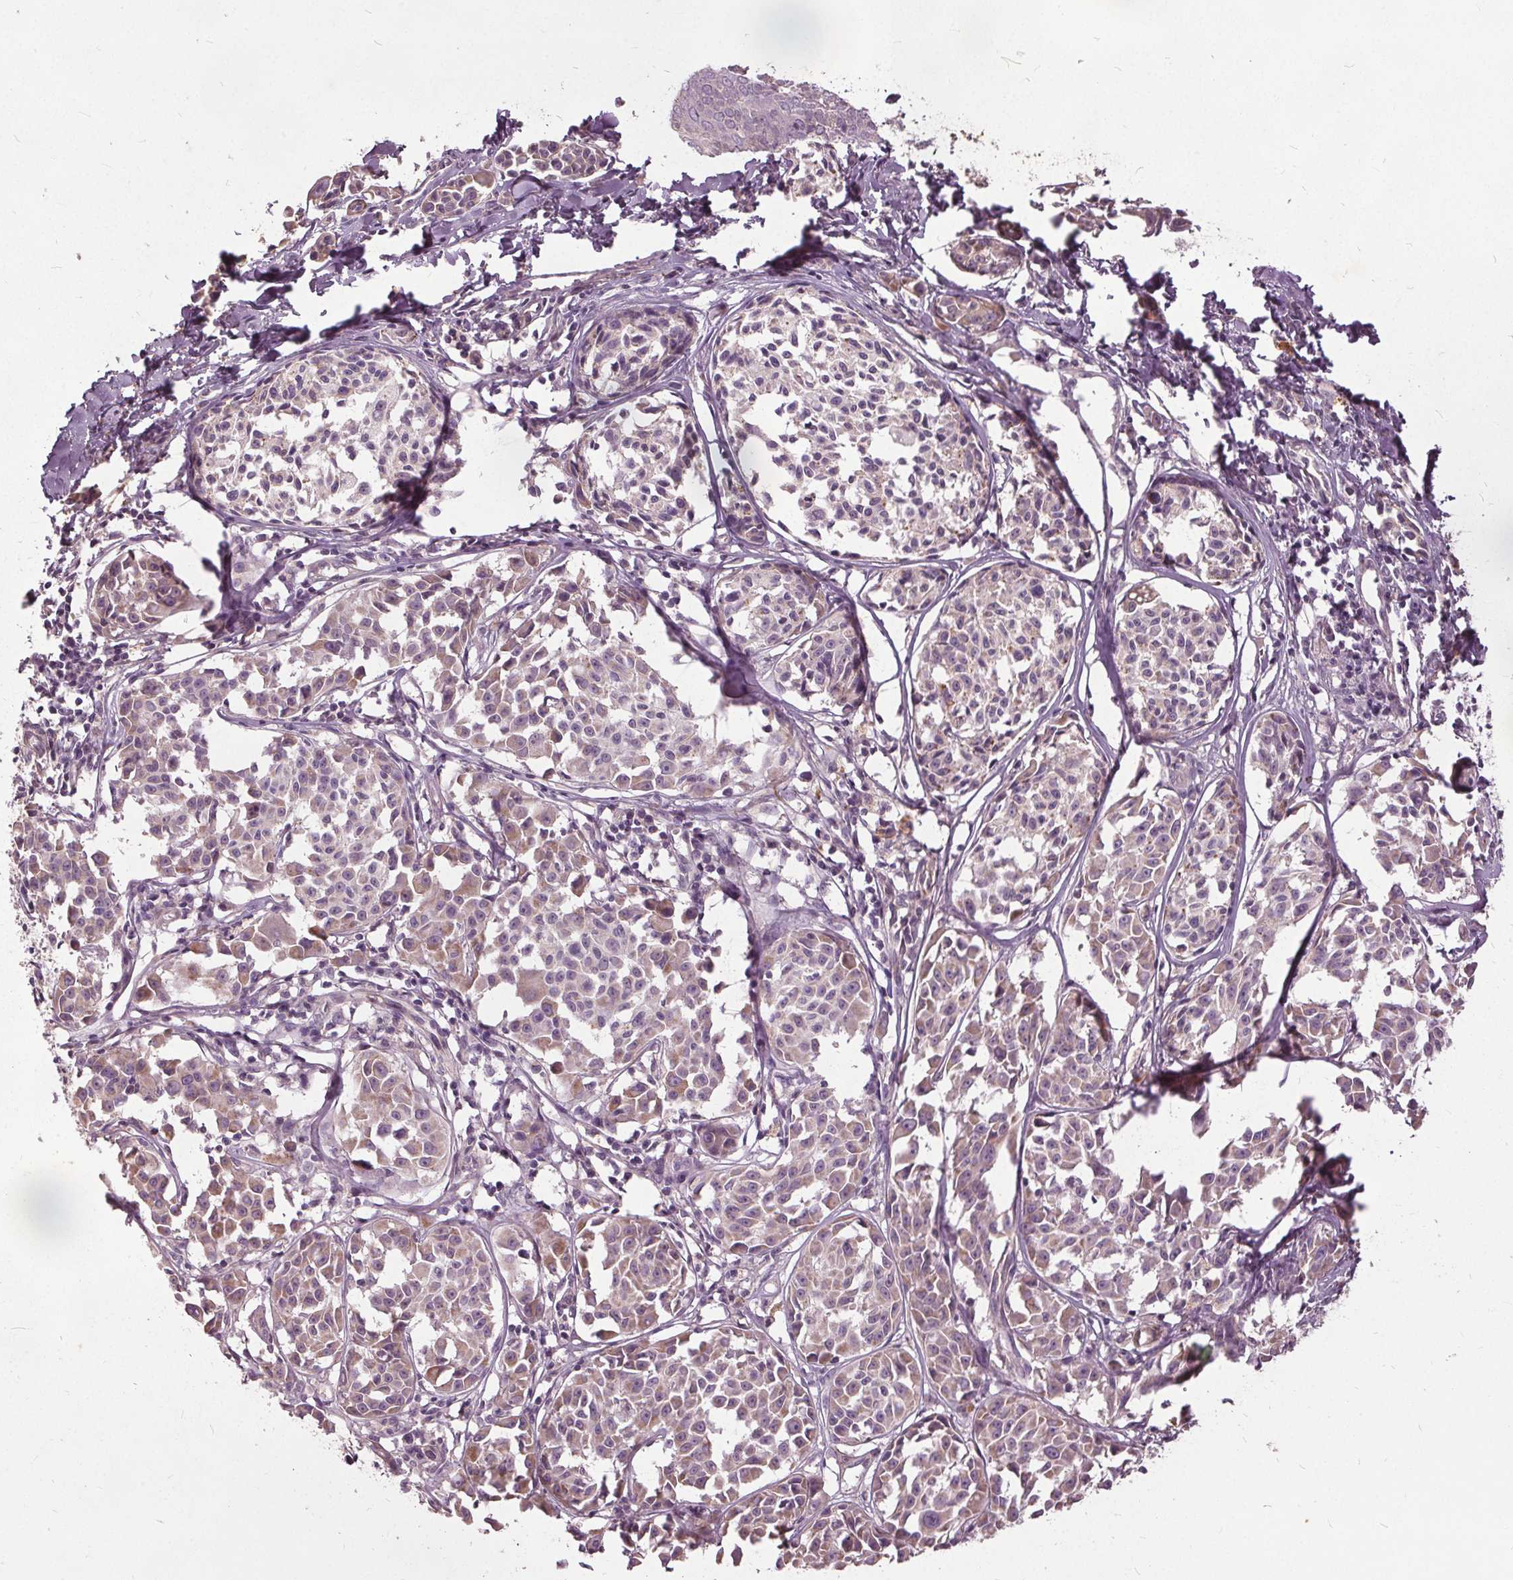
{"staining": {"intensity": "negative", "quantity": "none", "location": "none"}, "tissue": "melanoma", "cell_type": "Tumor cells", "image_type": "cancer", "snomed": [{"axis": "morphology", "description": "Malignant melanoma, NOS"}, {"axis": "topography", "description": "Skin"}], "caption": "Image shows no significant protein staining in tumor cells of malignant melanoma.", "gene": "PDGFD", "patient": {"sex": "male", "age": 51}}